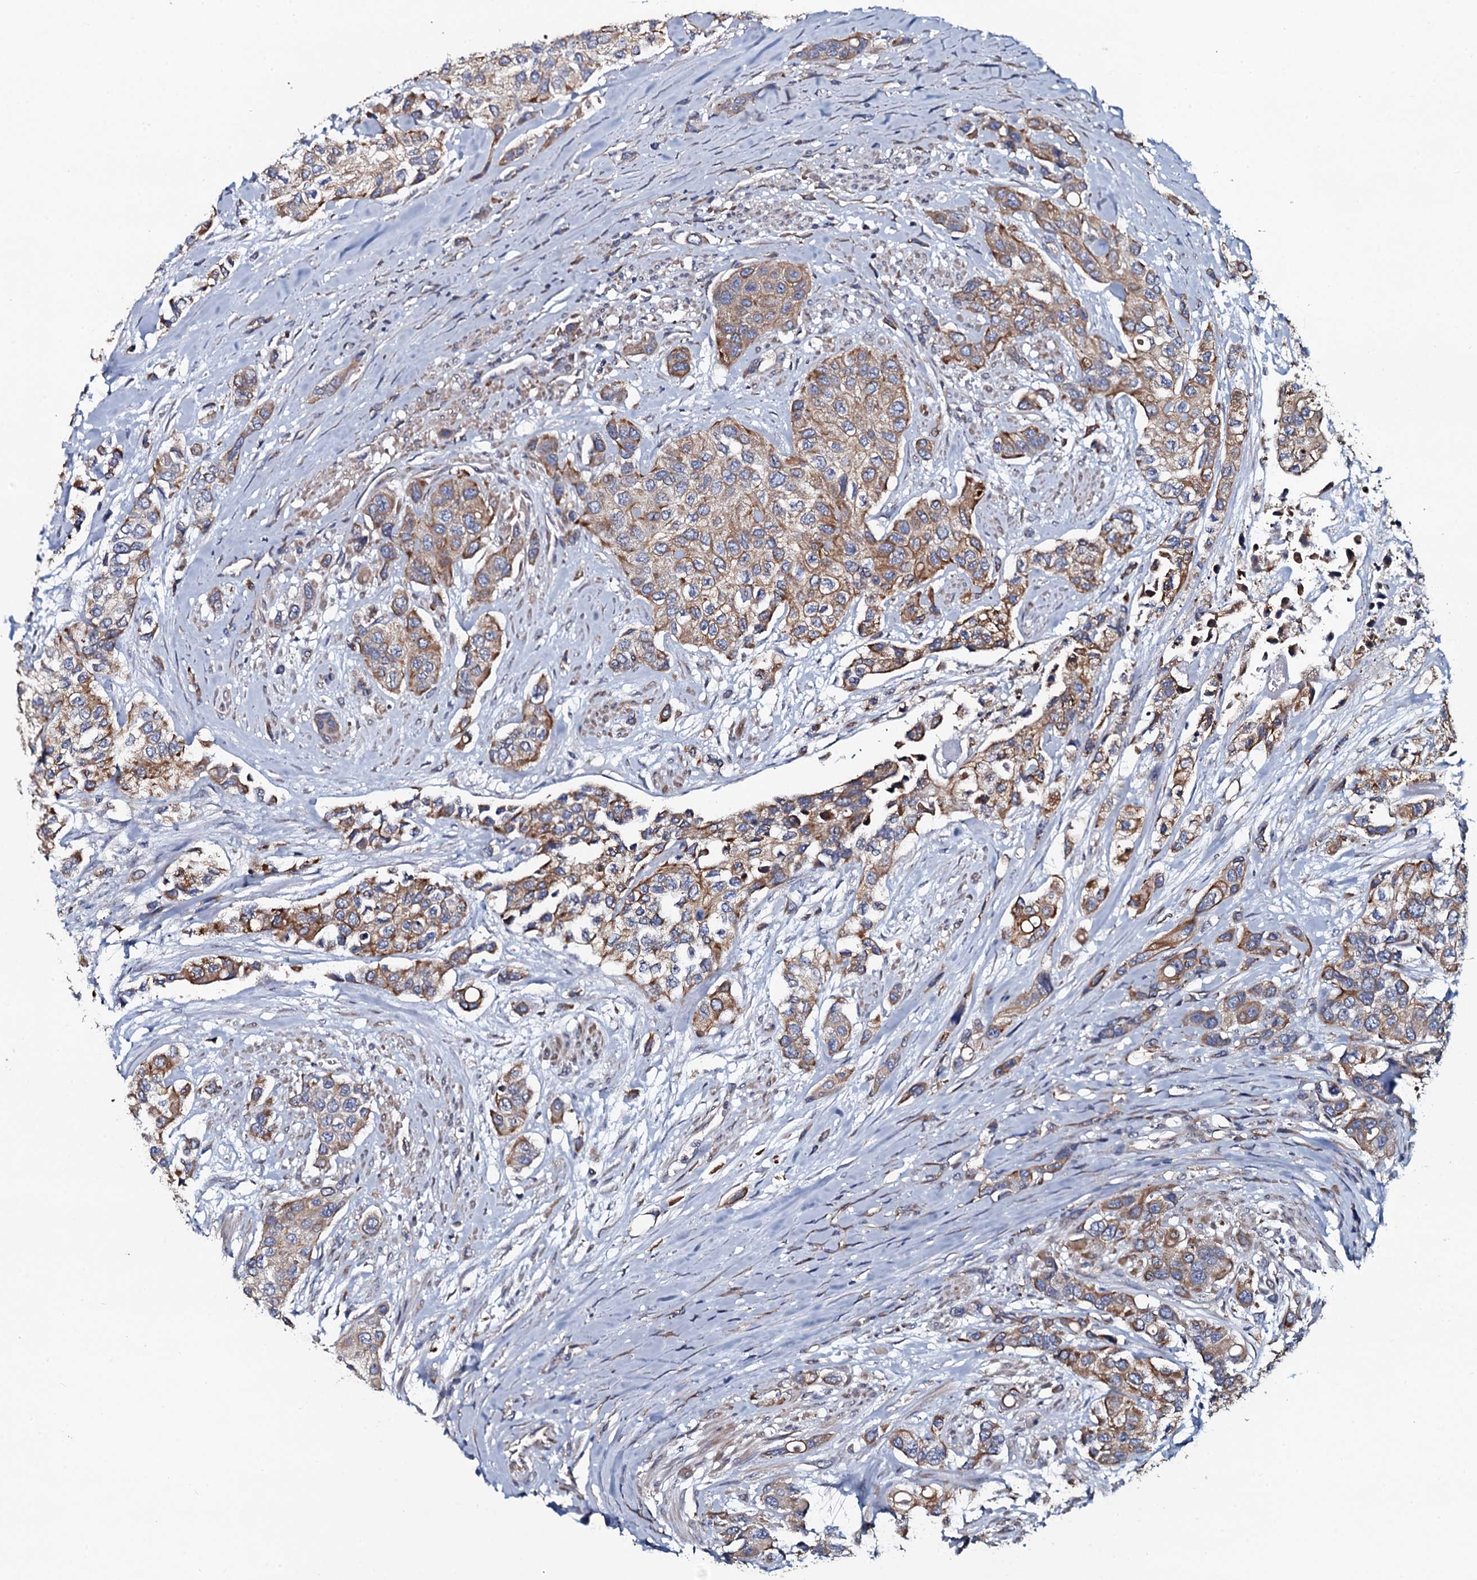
{"staining": {"intensity": "moderate", "quantity": ">75%", "location": "cytoplasmic/membranous"}, "tissue": "urothelial cancer", "cell_type": "Tumor cells", "image_type": "cancer", "snomed": [{"axis": "morphology", "description": "Normal tissue, NOS"}, {"axis": "morphology", "description": "Urothelial carcinoma, High grade"}, {"axis": "topography", "description": "Vascular tissue"}, {"axis": "topography", "description": "Urinary bladder"}], "caption": "An image of human urothelial cancer stained for a protein exhibits moderate cytoplasmic/membranous brown staining in tumor cells.", "gene": "TMEM151A", "patient": {"sex": "female", "age": 56}}